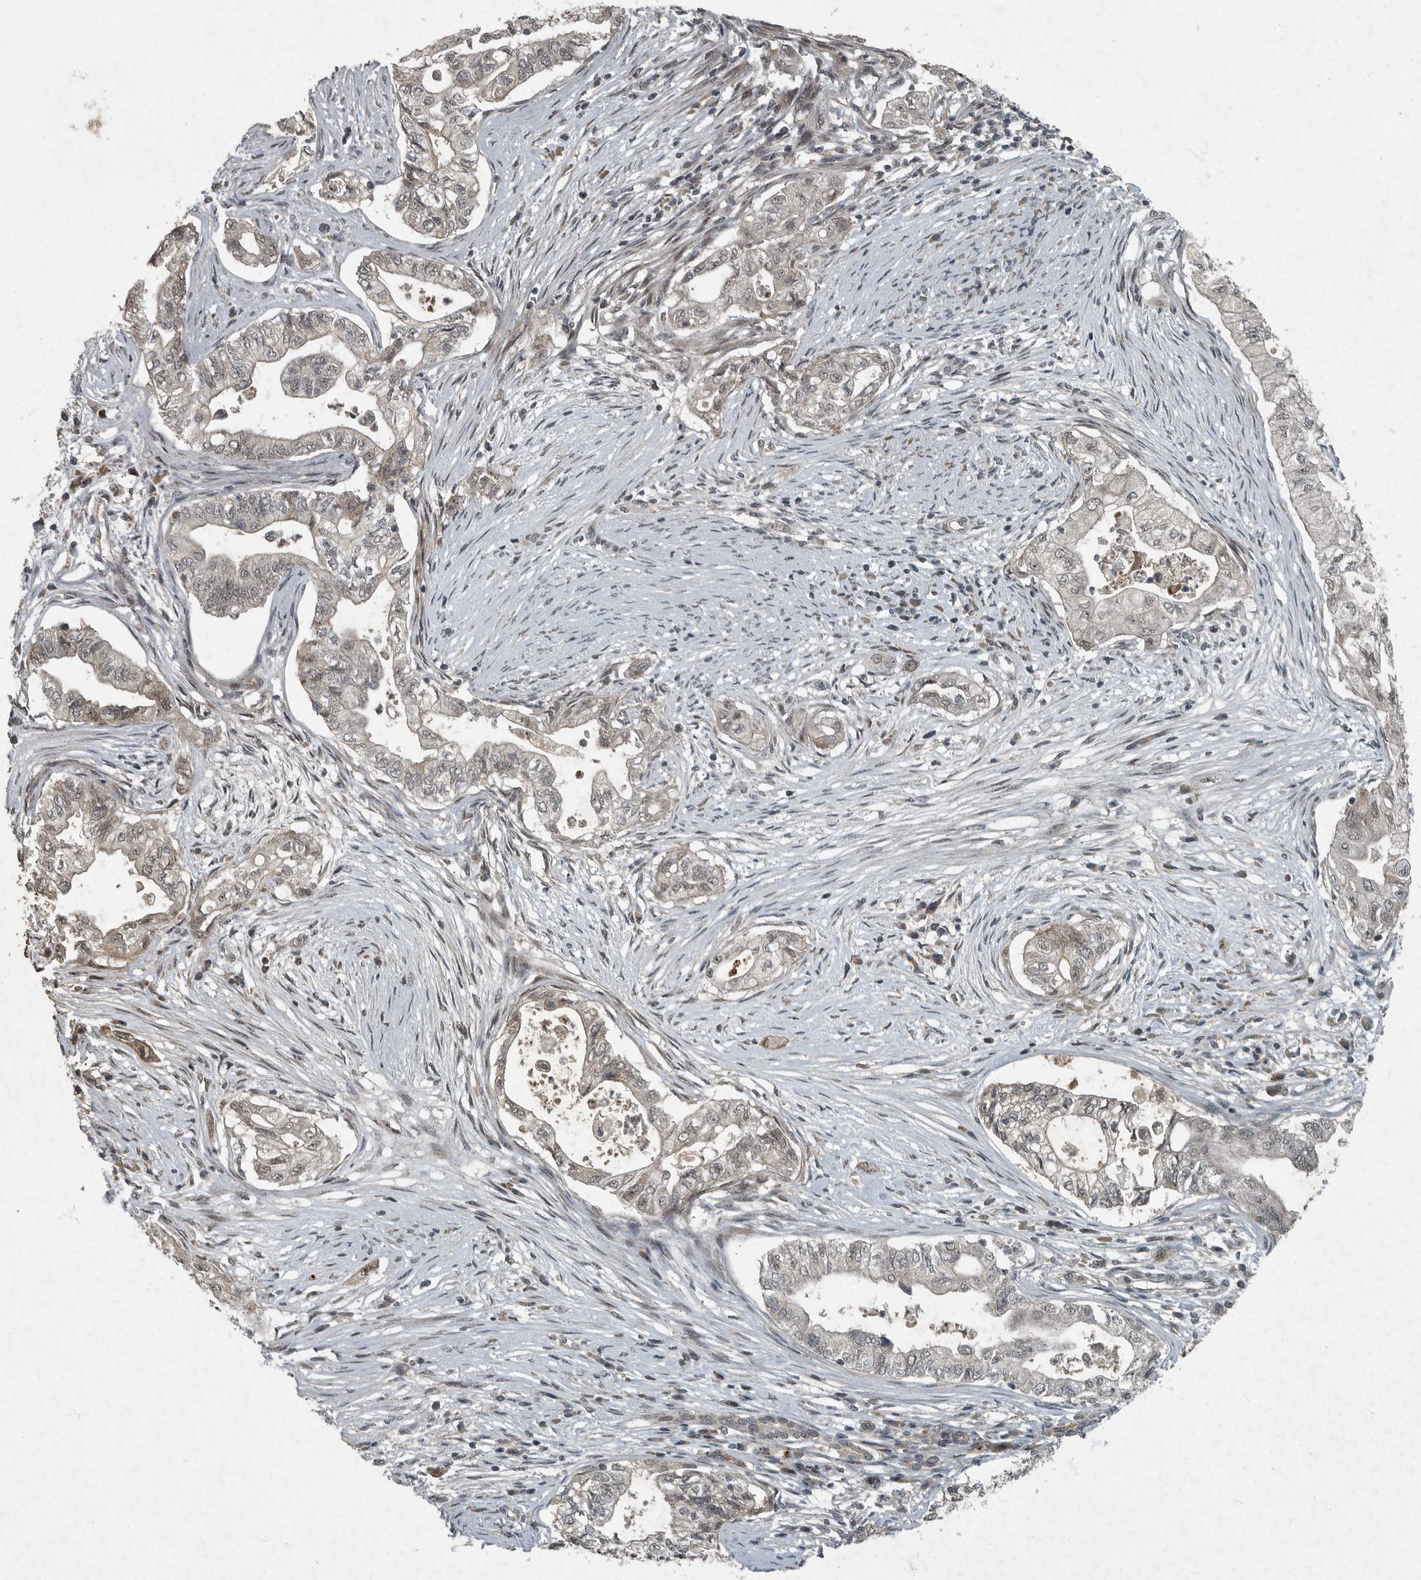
{"staining": {"intensity": "negative", "quantity": "none", "location": "none"}, "tissue": "pancreatic cancer", "cell_type": "Tumor cells", "image_type": "cancer", "snomed": [{"axis": "morphology", "description": "Adenocarcinoma, NOS"}, {"axis": "topography", "description": "Pancreas"}], "caption": "The immunohistochemistry photomicrograph has no significant positivity in tumor cells of adenocarcinoma (pancreatic) tissue. (Stains: DAB (3,3'-diaminobenzidine) immunohistochemistry (IHC) with hematoxylin counter stain, Microscopy: brightfield microscopy at high magnification).", "gene": "FOXO1", "patient": {"sex": "male", "age": 72}}